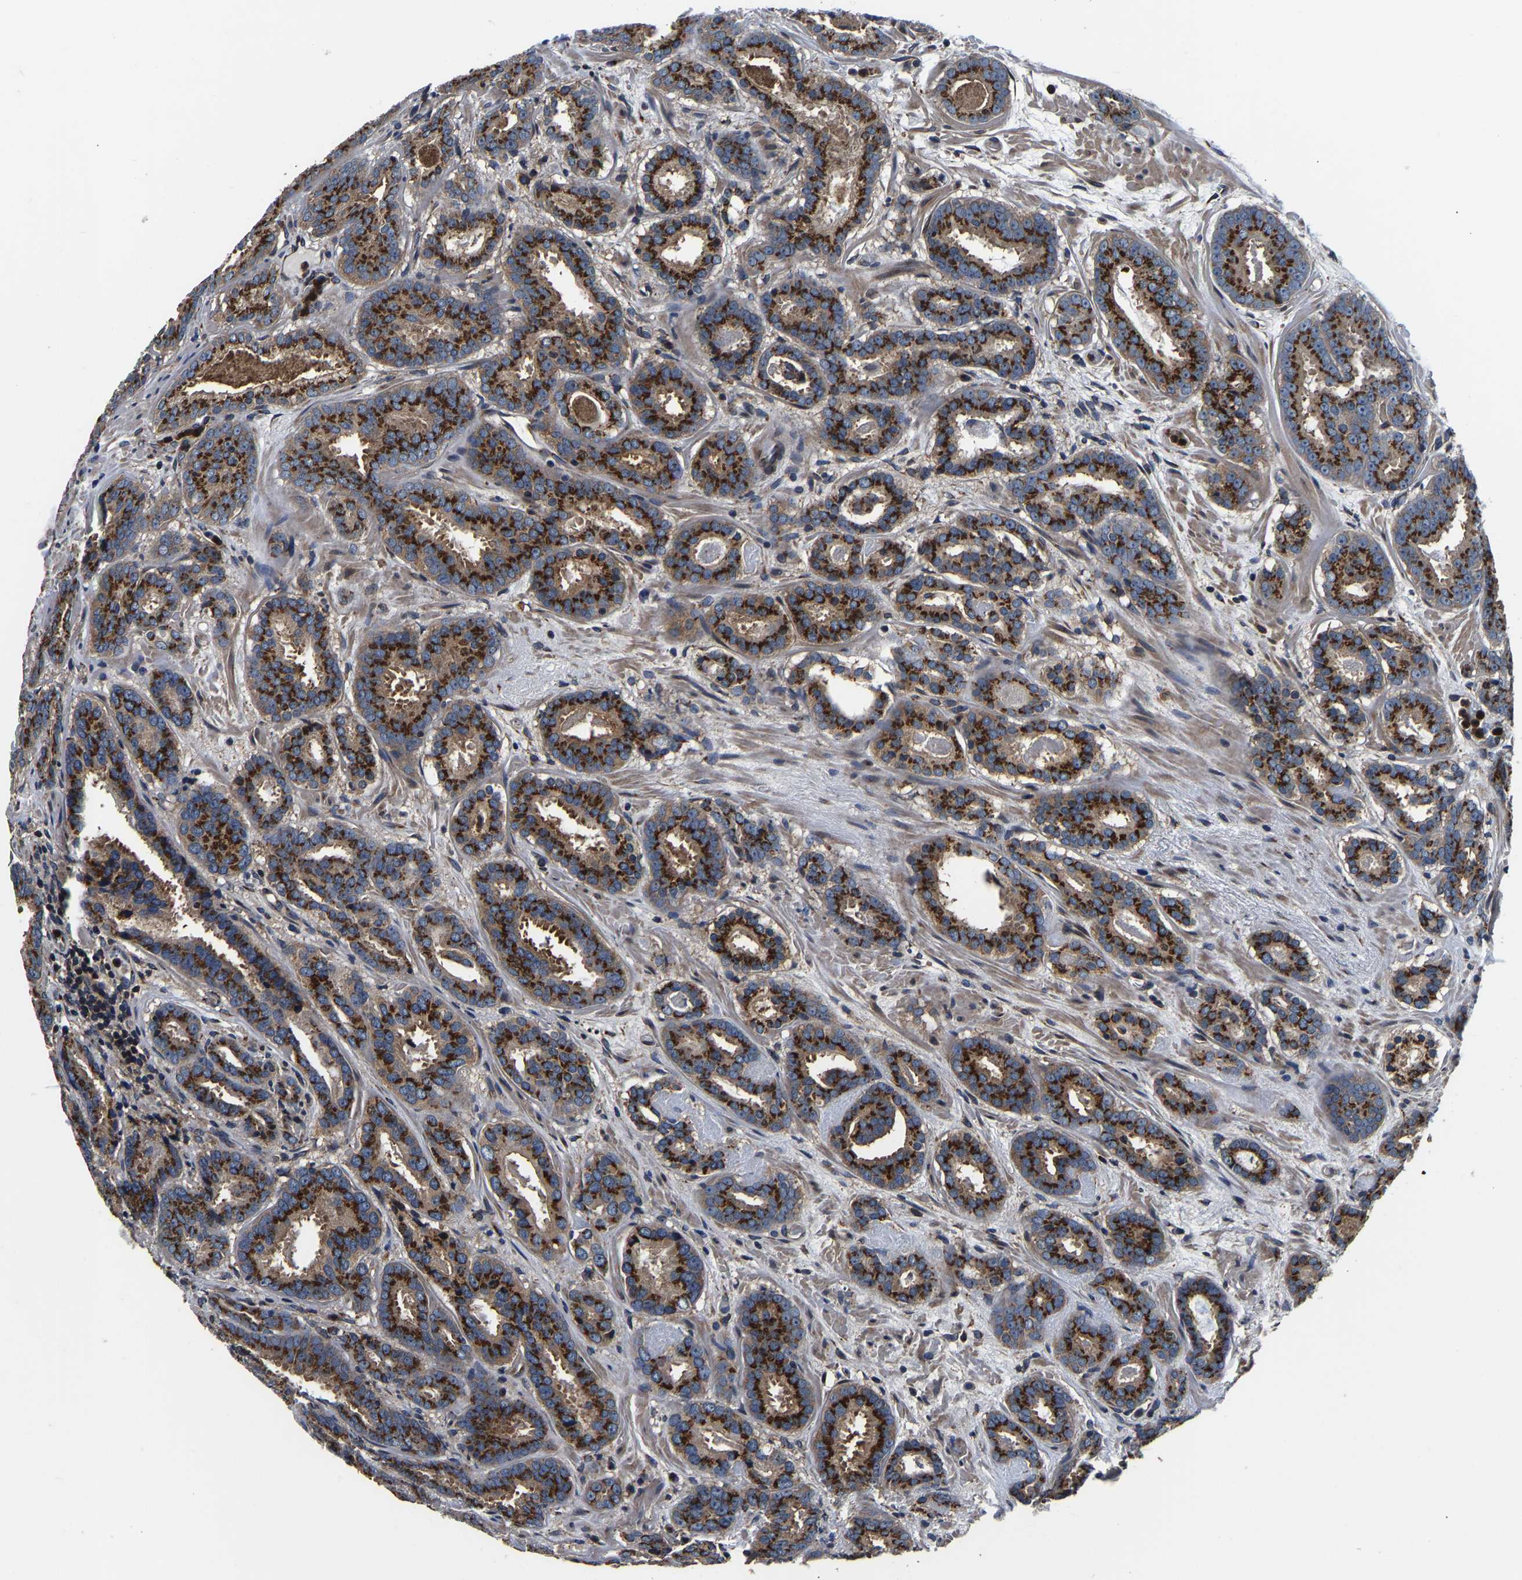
{"staining": {"intensity": "strong", "quantity": ">75%", "location": "cytoplasmic/membranous"}, "tissue": "prostate cancer", "cell_type": "Tumor cells", "image_type": "cancer", "snomed": [{"axis": "morphology", "description": "Adenocarcinoma, Low grade"}, {"axis": "topography", "description": "Prostate"}], "caption": "A high amount of strong cytoplasmic/membranous staining is identified in approximately >75% of tumor cells in prostate cancer tissue.", "gene": "RABAC1", "patient": {"sex": "male", "age": 69}}